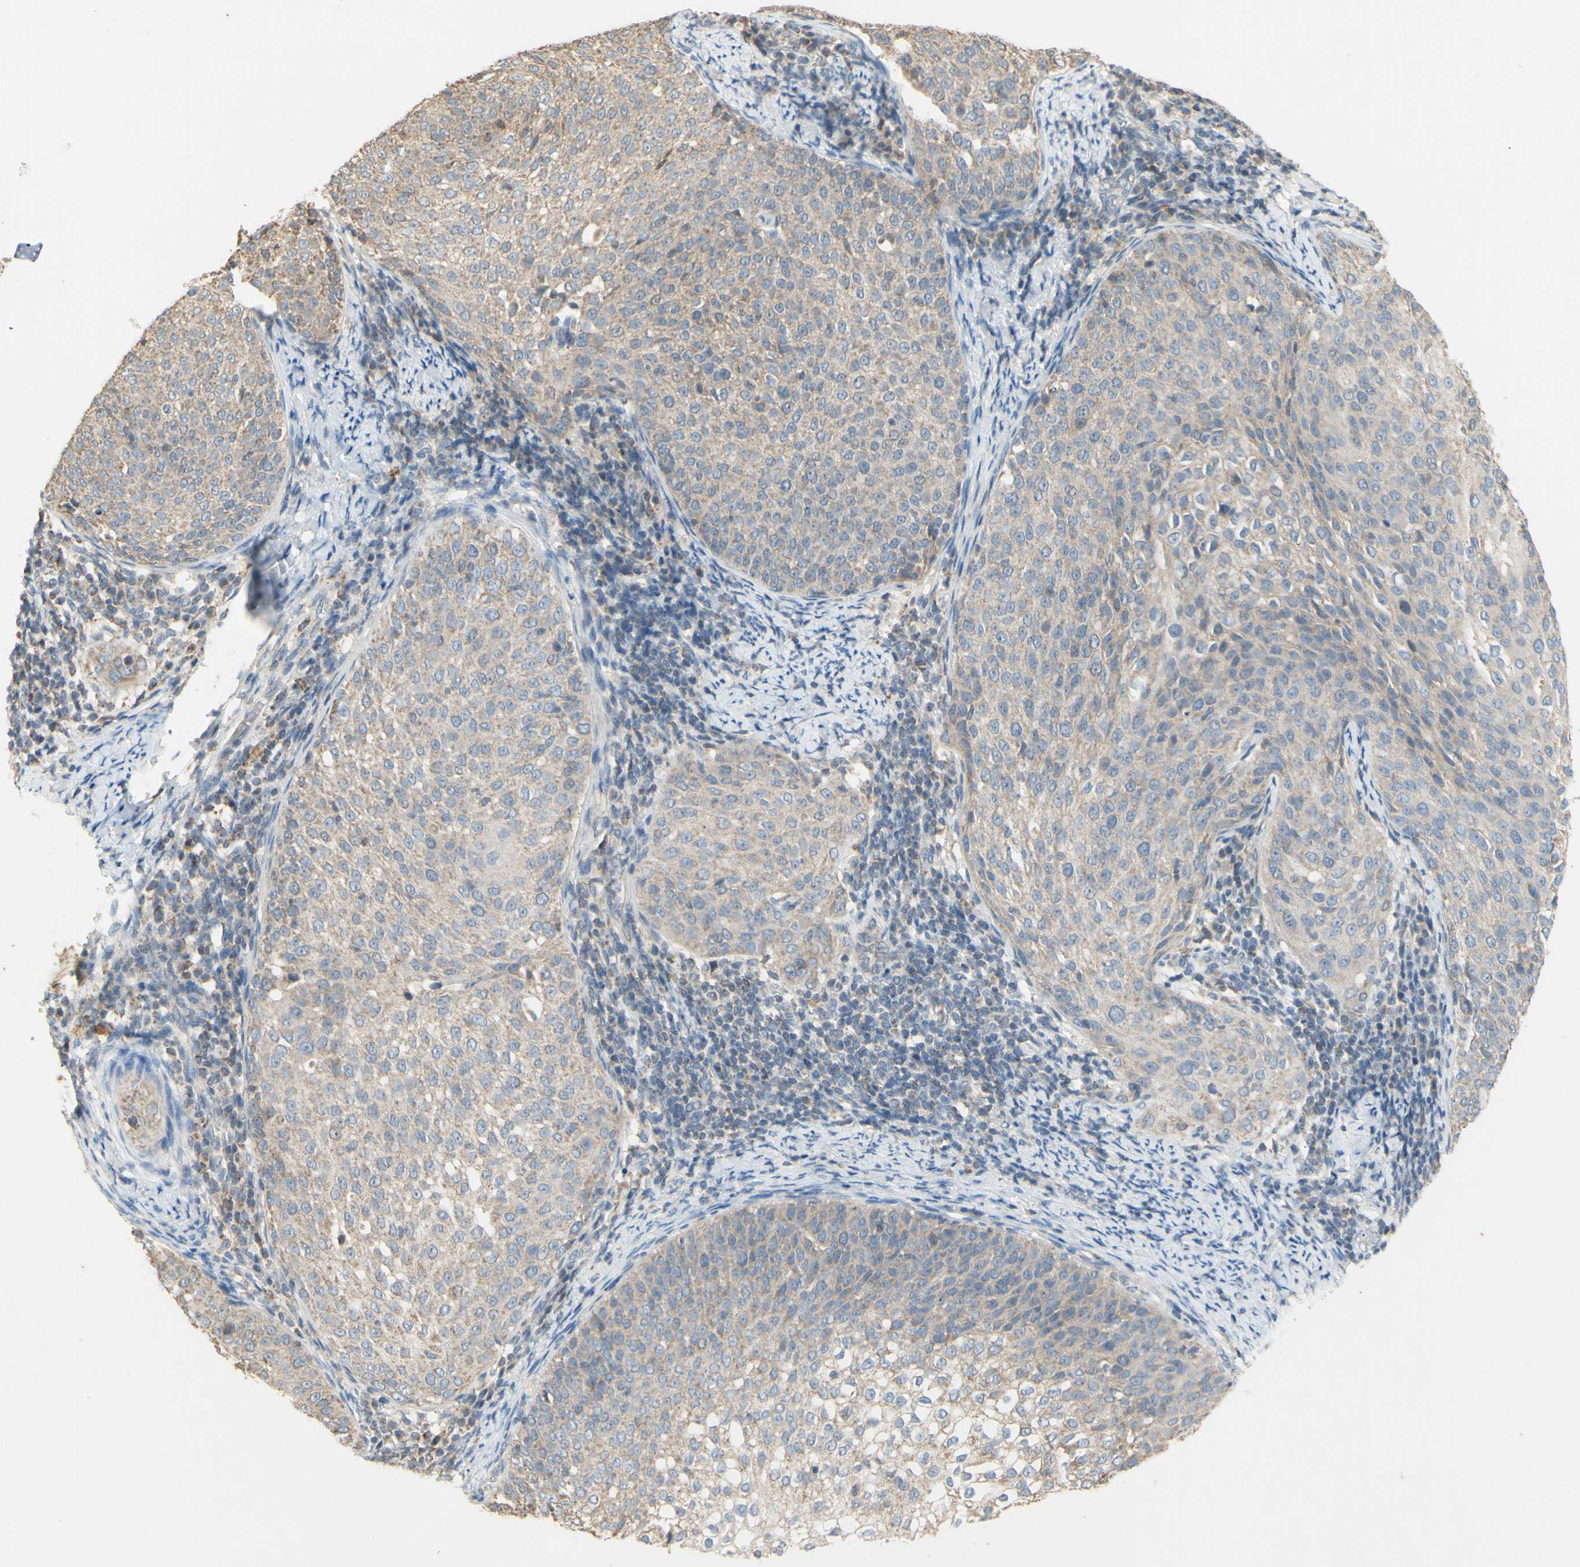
{"staining": {"intensity": "weak", "quantity": "<25%", "location": "cytoplasmic/membranous"}, "tissue": "cervical cancer", "cell_type": "Tumor cells", "image_type": "cancer", "snomed": [{"axis": "morphology", "description": "Squamous cell carcinoma, NOS"}, {"axis": "topography", "description": "Cervix"}], "caption": "Immunohistochemistry photomicrograph of cervical squamous cell carcinoma stained for a protein (brown), which exhibits no staining in tumor cells.", "gene": "PTGIS", "patient": {"sex": "female", "age": 51}}